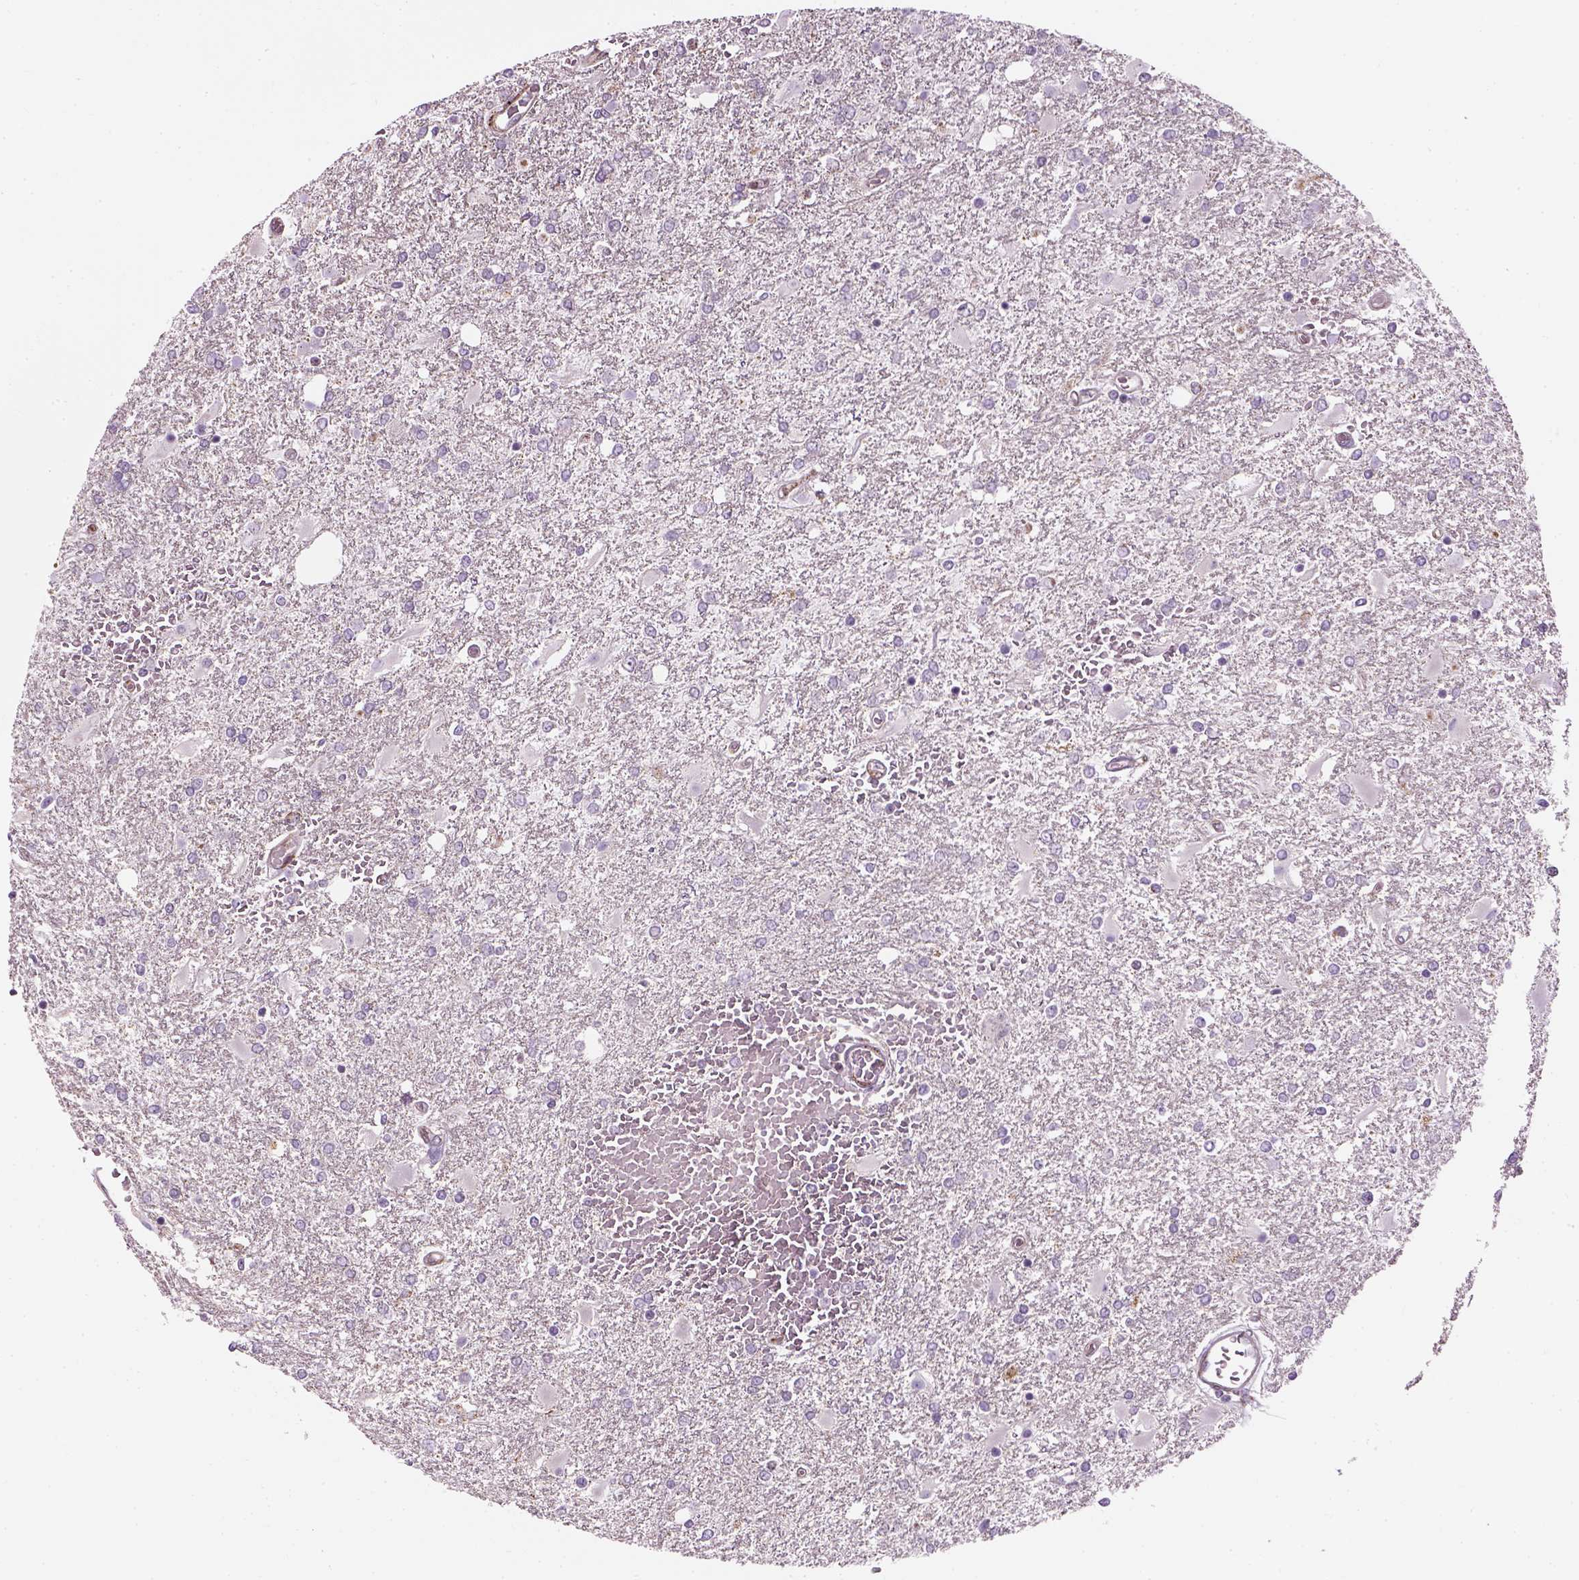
{"staining": {"intensity": "negative", "quantity": "none", "location": "none"}, "tissue": "glioma", "cell_type": "Tumor cells", "image_type": "cancer", "snomed": [{"axis": "morphology", "description": "Glioma, malignant, High grade"}, {"axis": "topography", "description": "Cerebral cortex"}], "caption": "Tumor cells show no significant positivity in glioma.", "gene": "XK", "patient": {"sex": "male", "age": 79}}